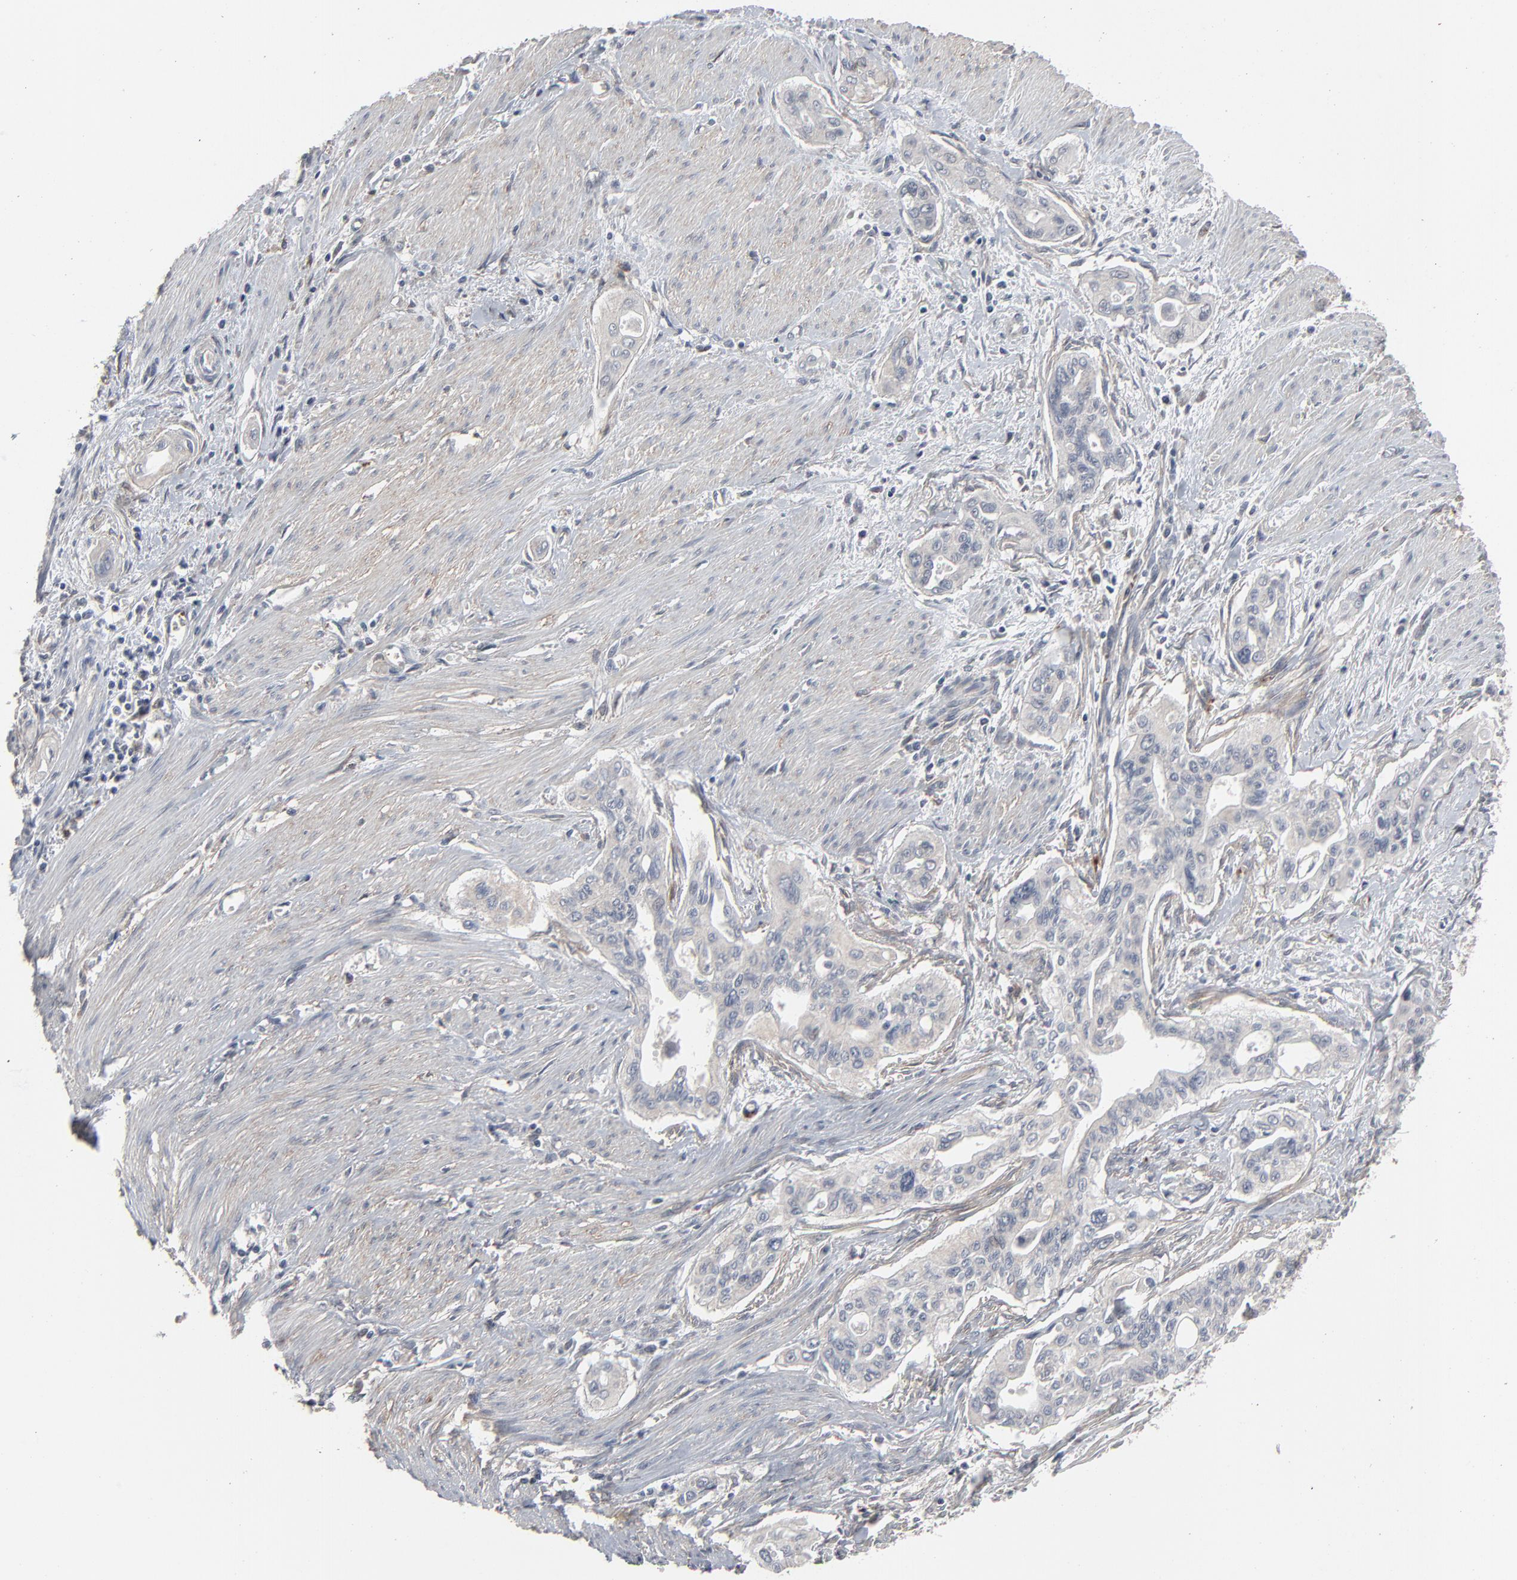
{"staining": {"intensity": "weak", "quantity": "25%-75%", "location": "cytoplasmic/membranous"}, "tissue": "pancreatic cancer", "cell_type": "Tumor cells", "image_type": "cancer", "snomed": [{"axis": "morphology", "description": "Adenocarcinoma, NOS"}, {"axis": "topography", "description": "Pancreas"}], "caption": "High-magnification brightfield microscopy of pancreatic cancer stained with DAB (brown) and counterstained with hematoxylin (blue). tumor cells exhibit weak cytoplasmic/membranous expression is seen in approximately25%-75% of cells. (Stains: DAB in brown, nuclei in blue, Microscopy: brightfield microscopy at high magnification).", "gene": "JAM3", "patient": {"sex": "male", "age": 77}}